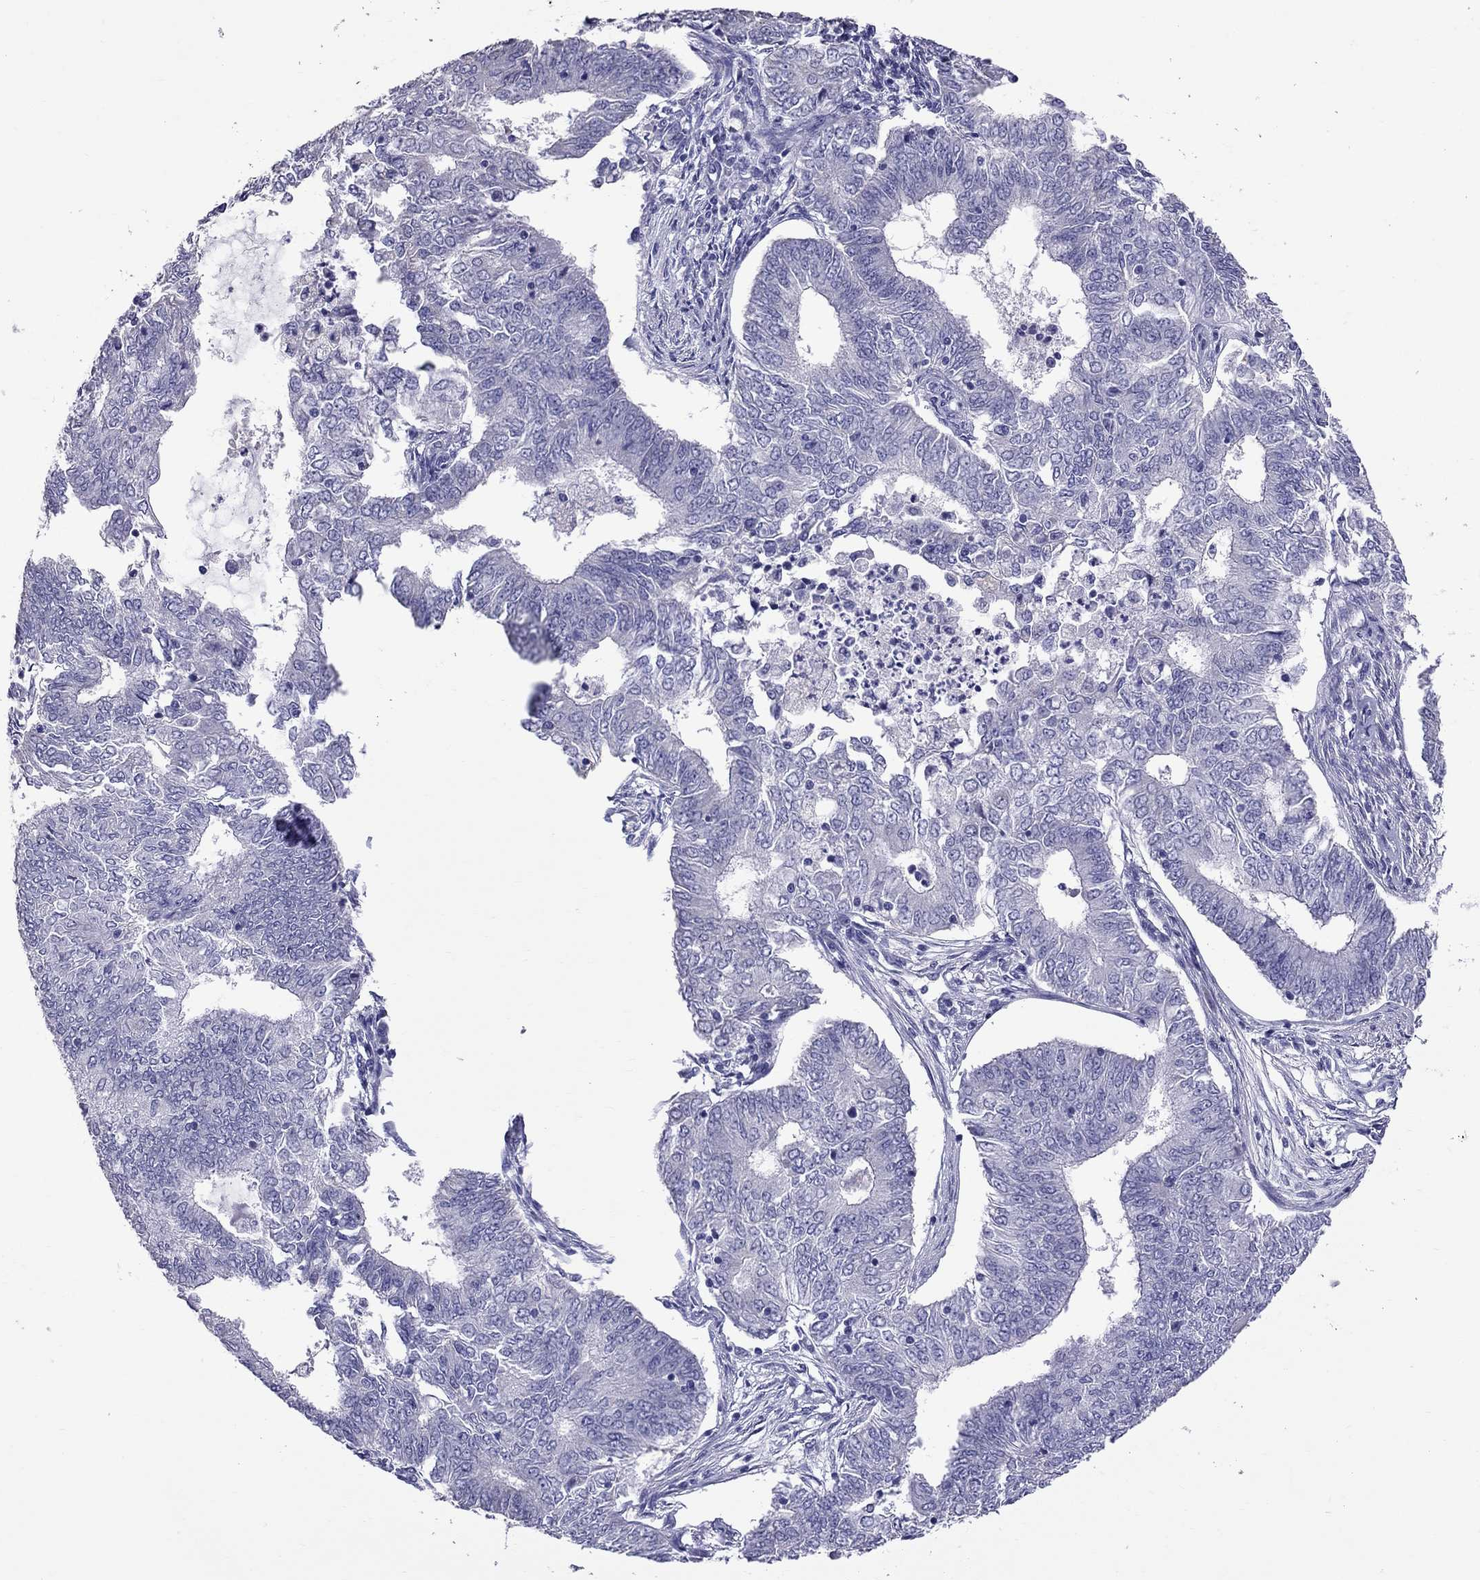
{"staining": {"intensity": "negative", "quantity": "none", "location": "none"}, "tissue": "endometrial cancer", "cell_type": "Tumor cells", "image_type": "cancer", "snomed": [{"axis": "morphology", "description": "Adenocarcinoma, NOS"}, {"axis": "topography", "description": "Endometrium"}], "caption": "A photomicrograph of endometrial cancer (adenocarcinoma) stained for a protein reveals no brown staining in tumor cells.", "gene": "TTLL13", "patient": {"sex": "female", "age": 62}}